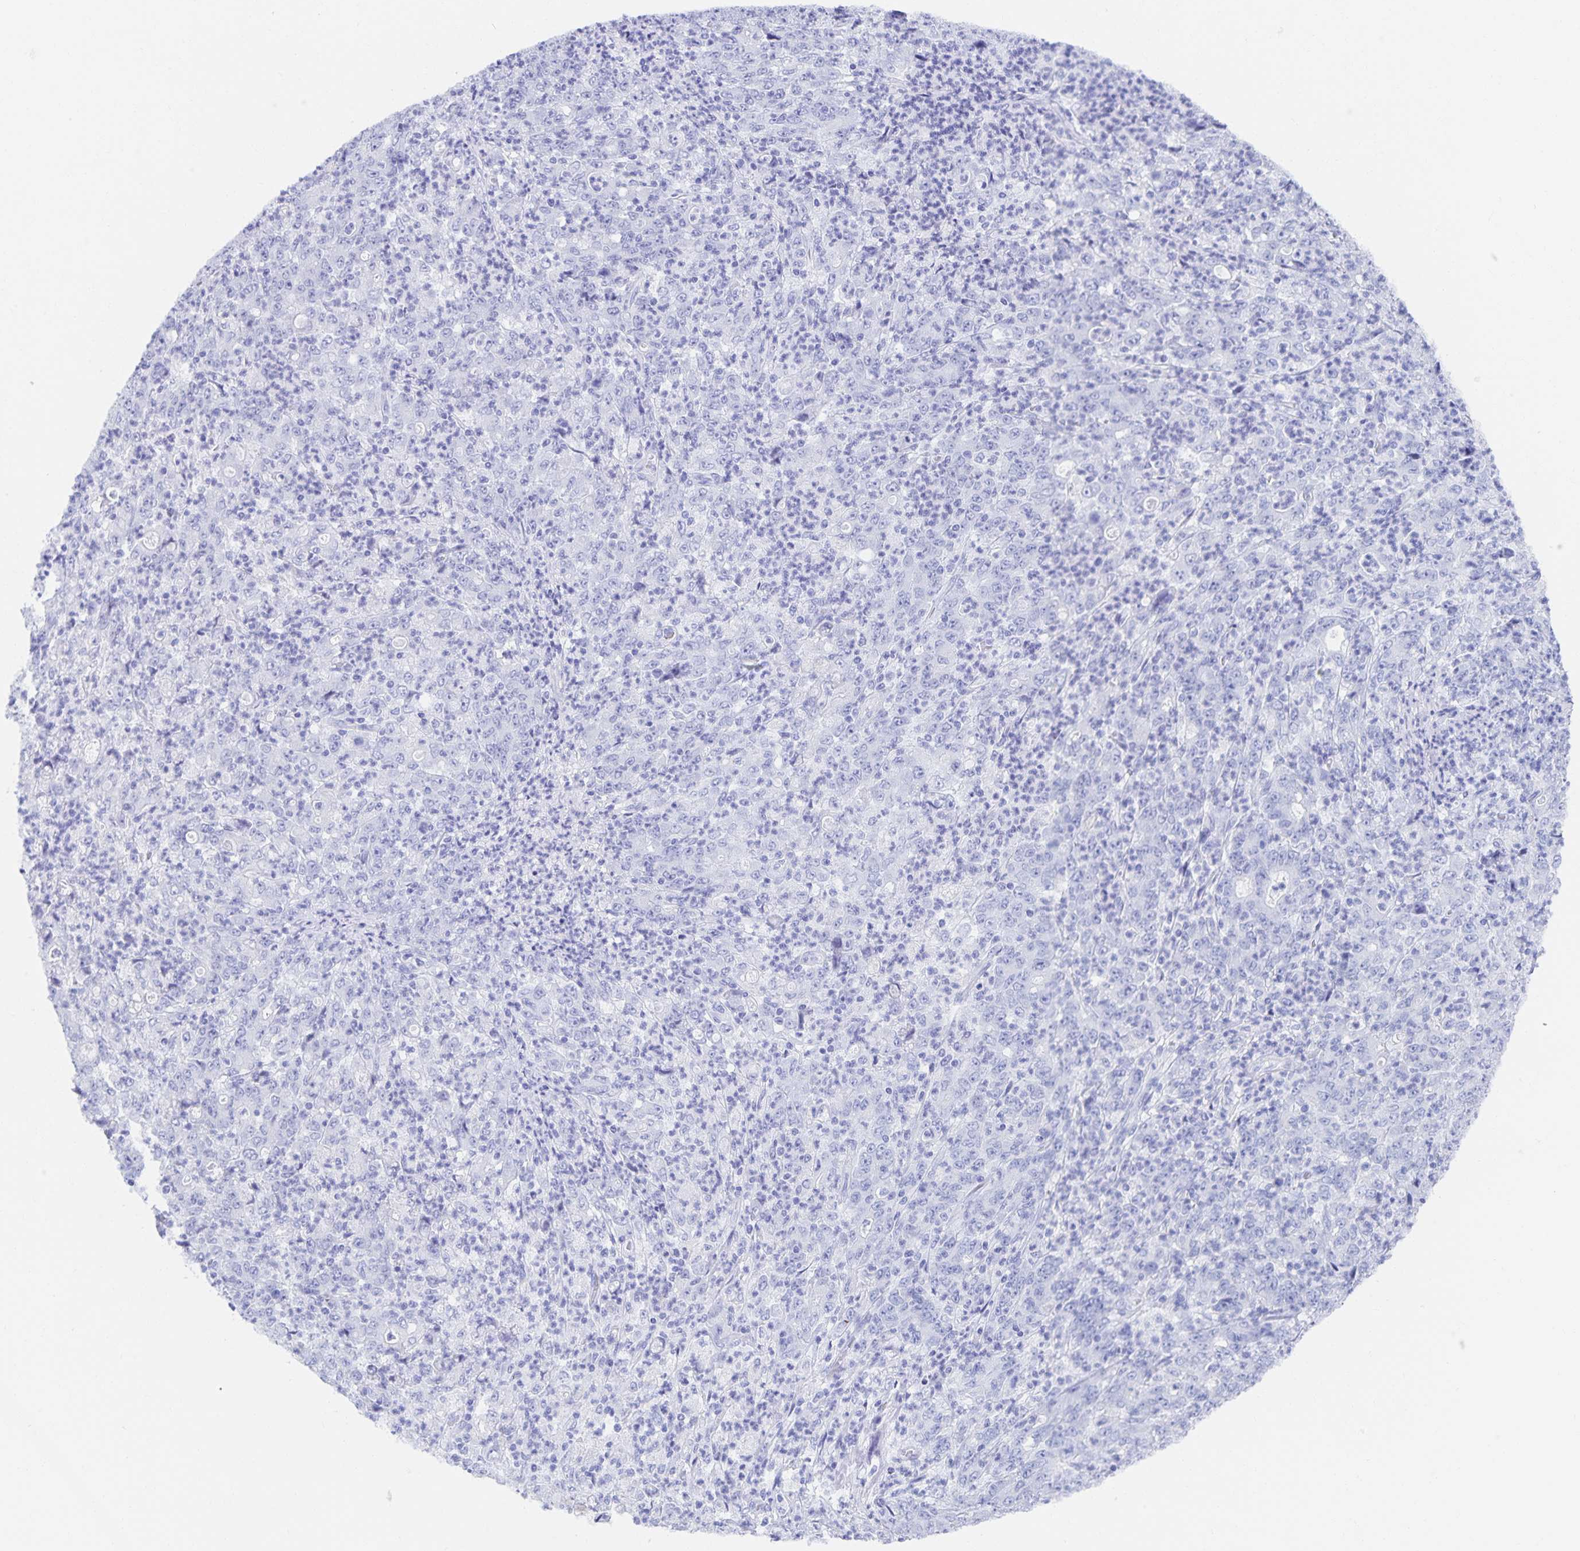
{"staining": {"intensity": "negative", "quantity": "none", "location": "none"}, "tissue": "stomach cancer", "cell_type": "Tumor cells", "image_type": "cancer", "snomed": [{"axis": "morphology", "description": "Adenocarcinoma, NOS"}, {"axis": "topography", "description": "Stomach, lower"}], "caption": "The immunohistochemistry micrograph has no significant expression in tumor cells of stomach adenocarcinoma tissue.", "gene": "SNTN", "patient": {"sex": "female", "age": 71}}